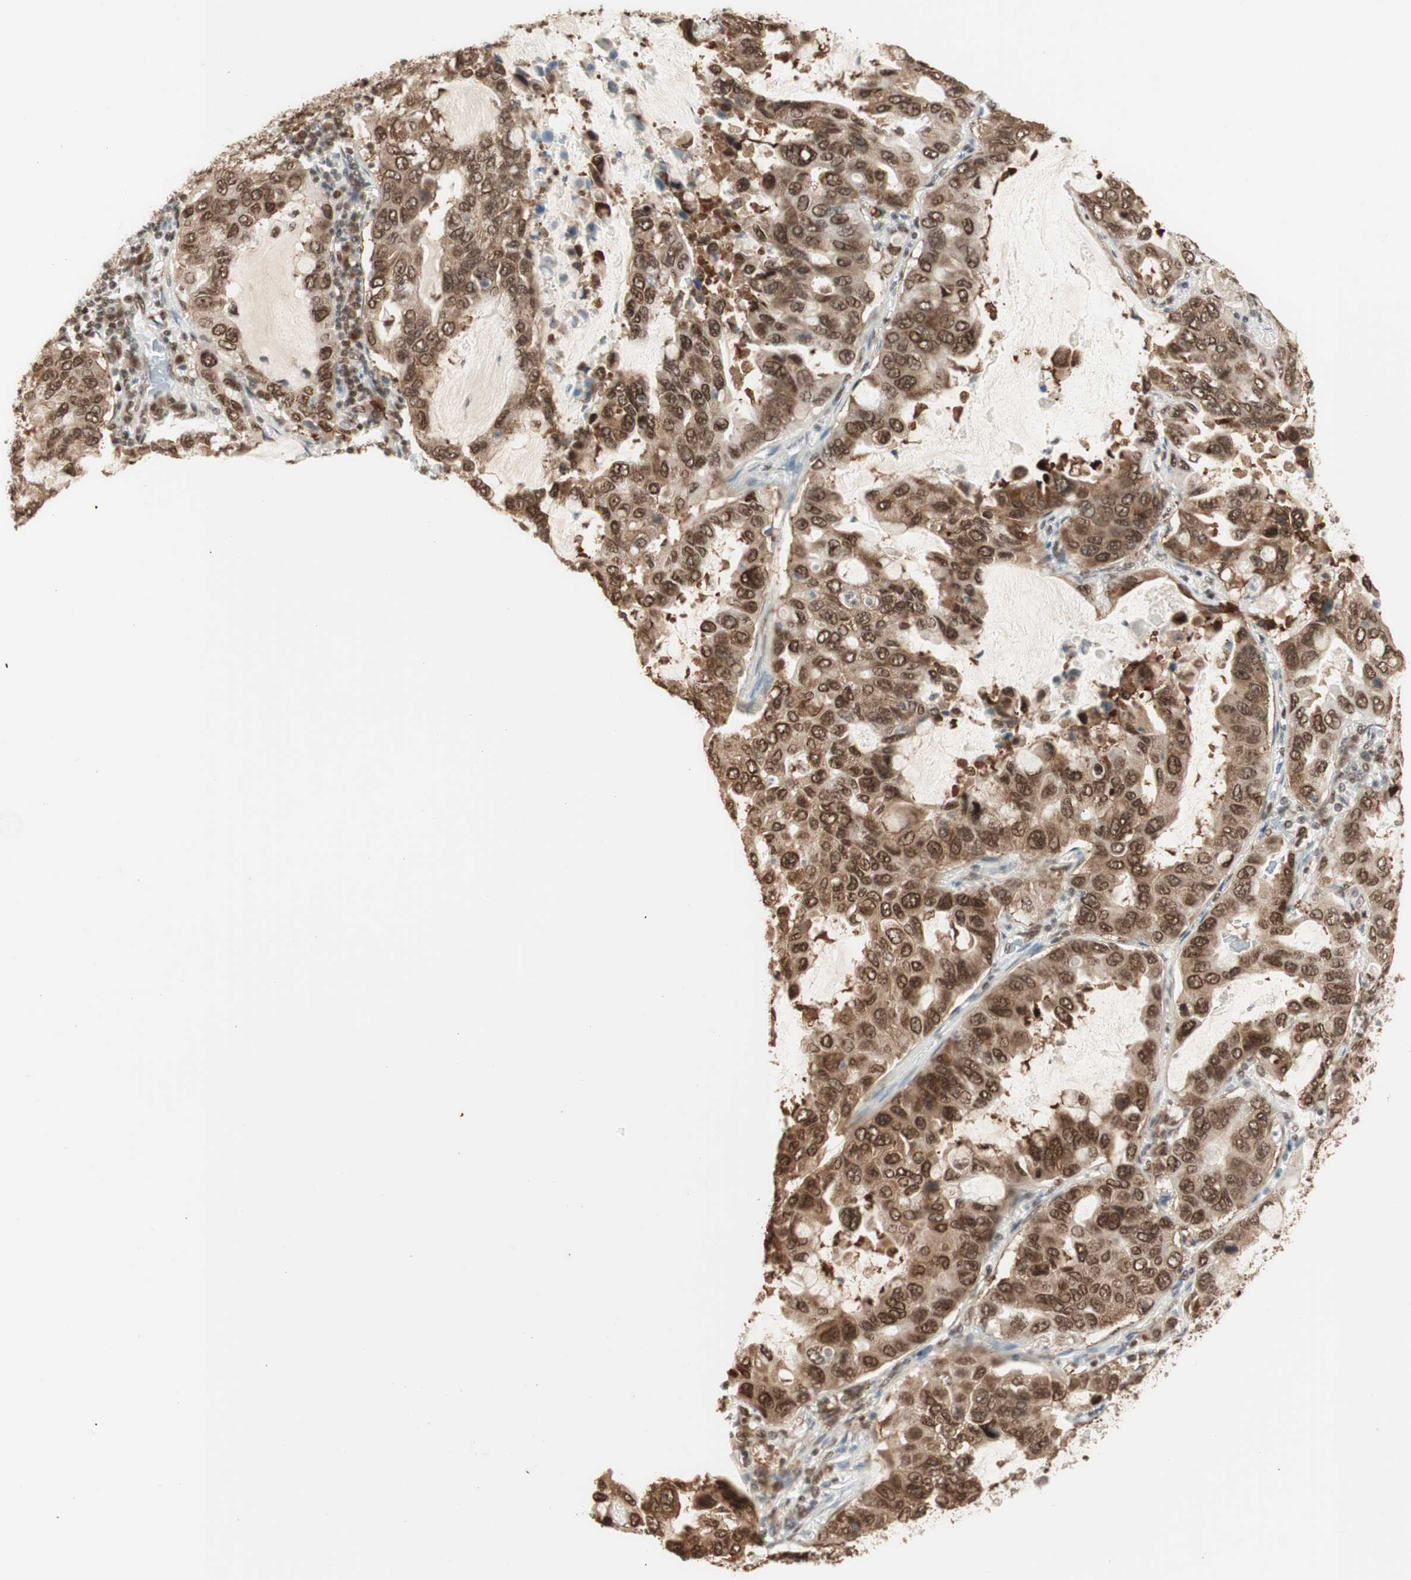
{"staining": {"intensity": "strong", "quantity": ">75%", "location": "cytoplasmic/membranous,nuclear"}, "tissue": "lung cancer", "cell_type": "Tumor cells", "image_type": "cancer", "snomed": [{"axis": "morphology", "description": "Adenocarcinoma, NOS"}, {"axis": "topography", "description": "Lung"}], "caption": "There is high levels of strong cytoplasmic/membranous and nuclear expression in tumor cells of lung adenocarcinoma, as demonstrated by immunohistochemical staining (brown color).", "gene": "SMARCE1", "patient": {"sex": "male", "age": 64}}